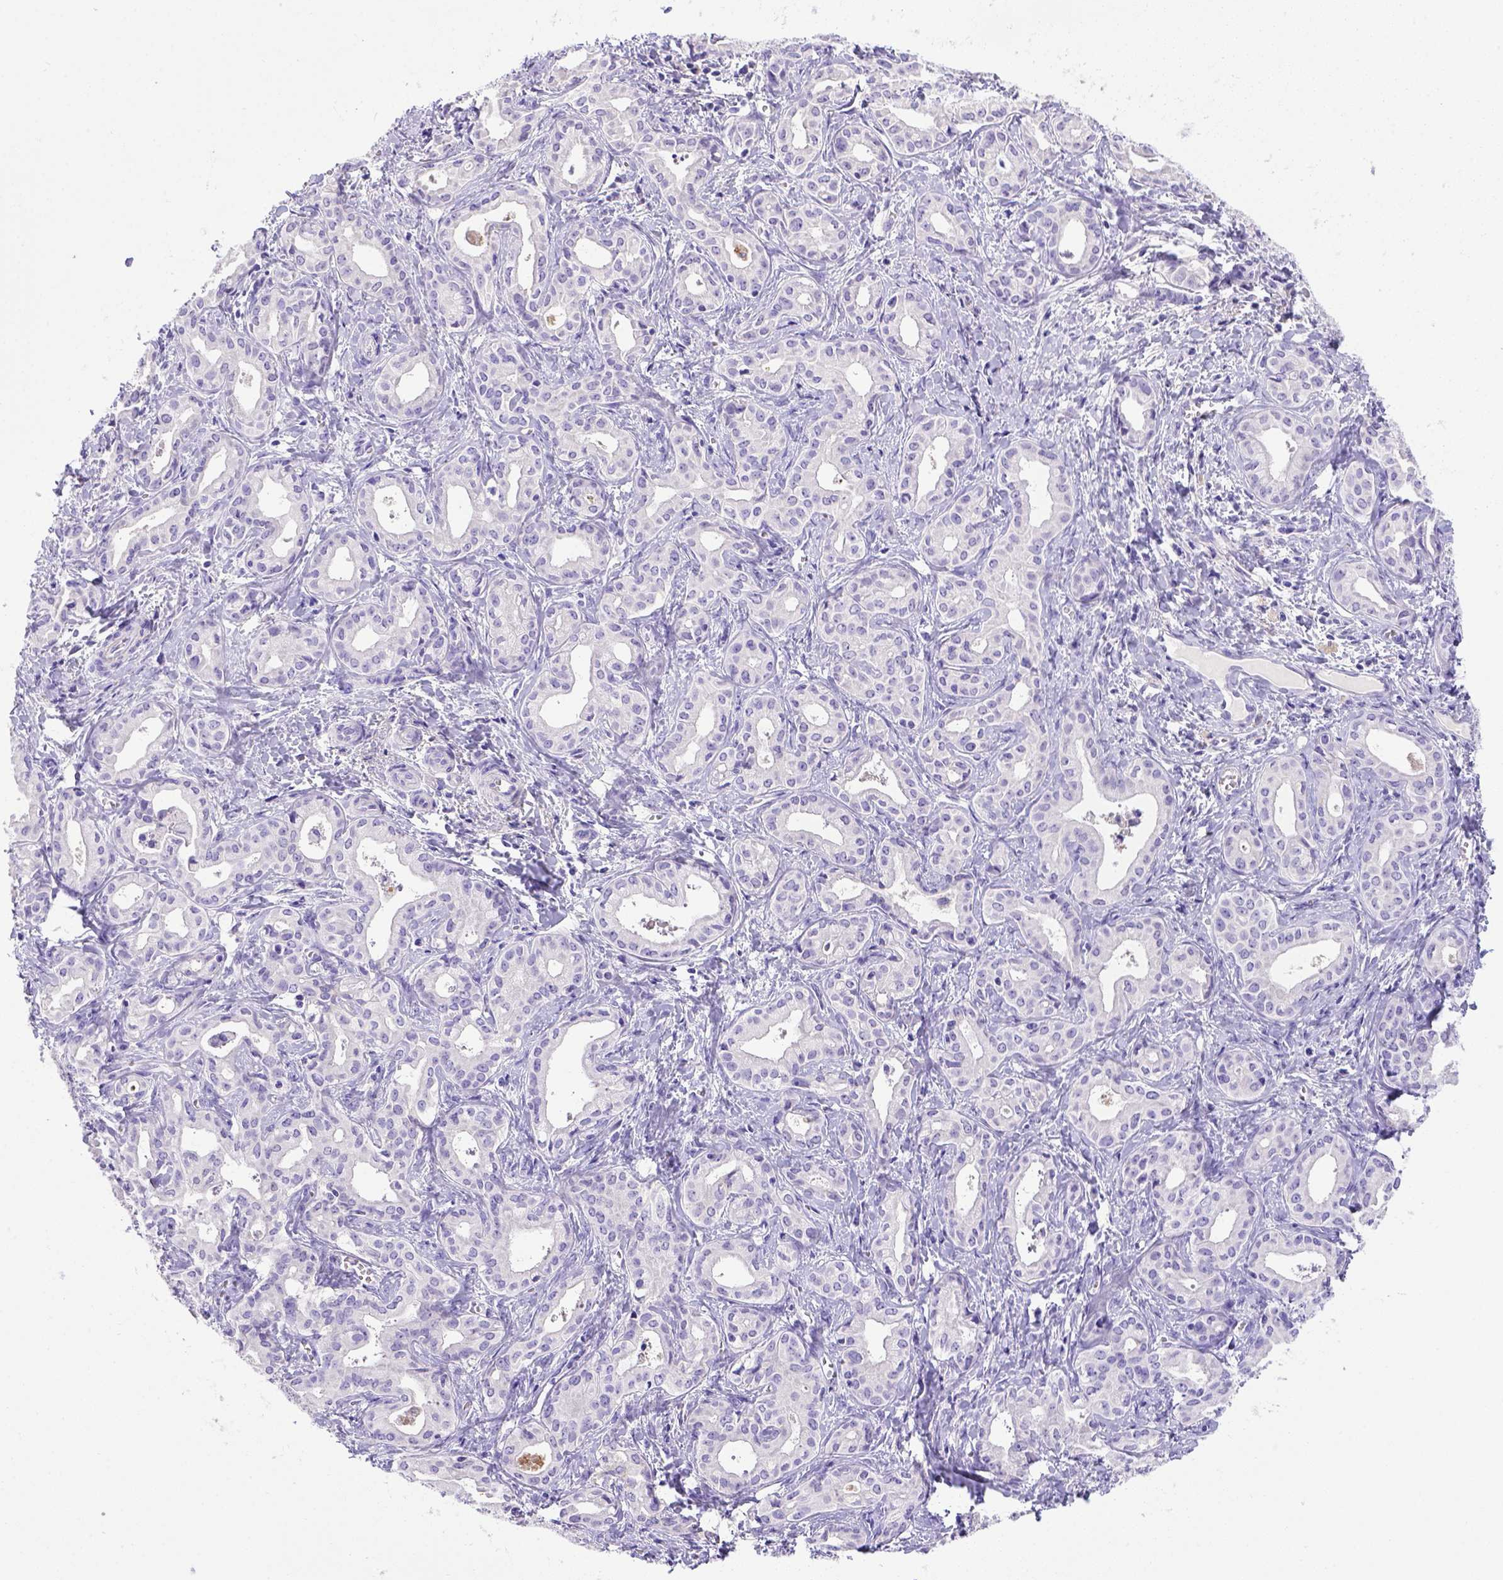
{"staining": {"intensity": "negative", "quantity": "none", "location": "none"}, "tissue": "liver cancer", "cell_type": "Tumor cells", "image_type": "cancer", "snomed": [{"axis": "morphology", "description": "Cholangiocarcinoma"}, {"axis": "topography", "description": "Liver"}], "caption": "Tumor cells show no significant positivity in cholangiocarcinoma (liver).", "gene": "BTN1A1", "patient": {"sex": "female", "age": 65}}